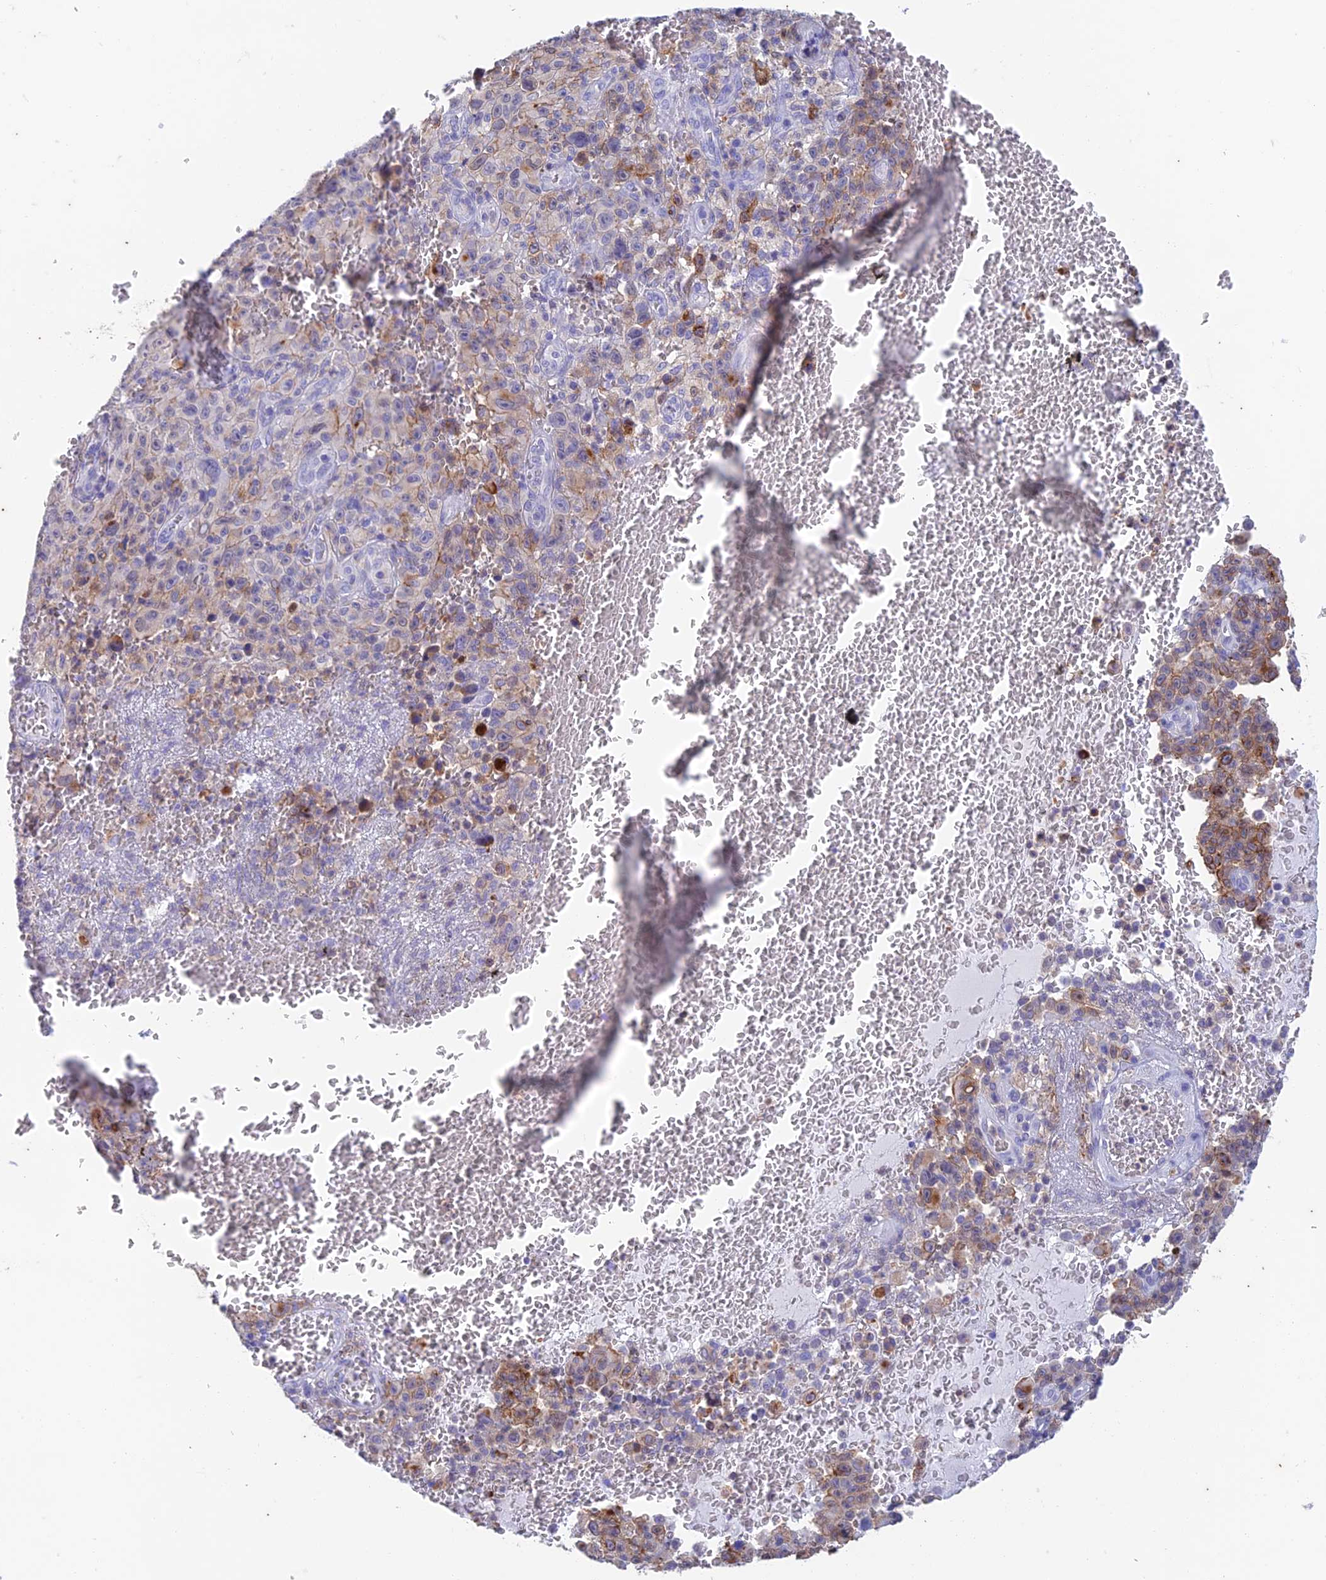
{"staining": {"intensity": "moderate", "quantity": "<25%", "location": "cytoplasmic/membranous"}, "tissue": "melanoma", "cell_type": "Tumor cells", "image_type": "cancer", "snomed": [{"axis": "morphology", "description": "Malignant melanoma, NOS"}, {"axis": "topography", "description": "Skin"}], "caption": "Tumor cells display moderate cytoplasmic/membranous expression in approximately <25% of cells in malignant melanoma.", "gene": "FGF7", "patient": {"sex": "female", "age": 82}}